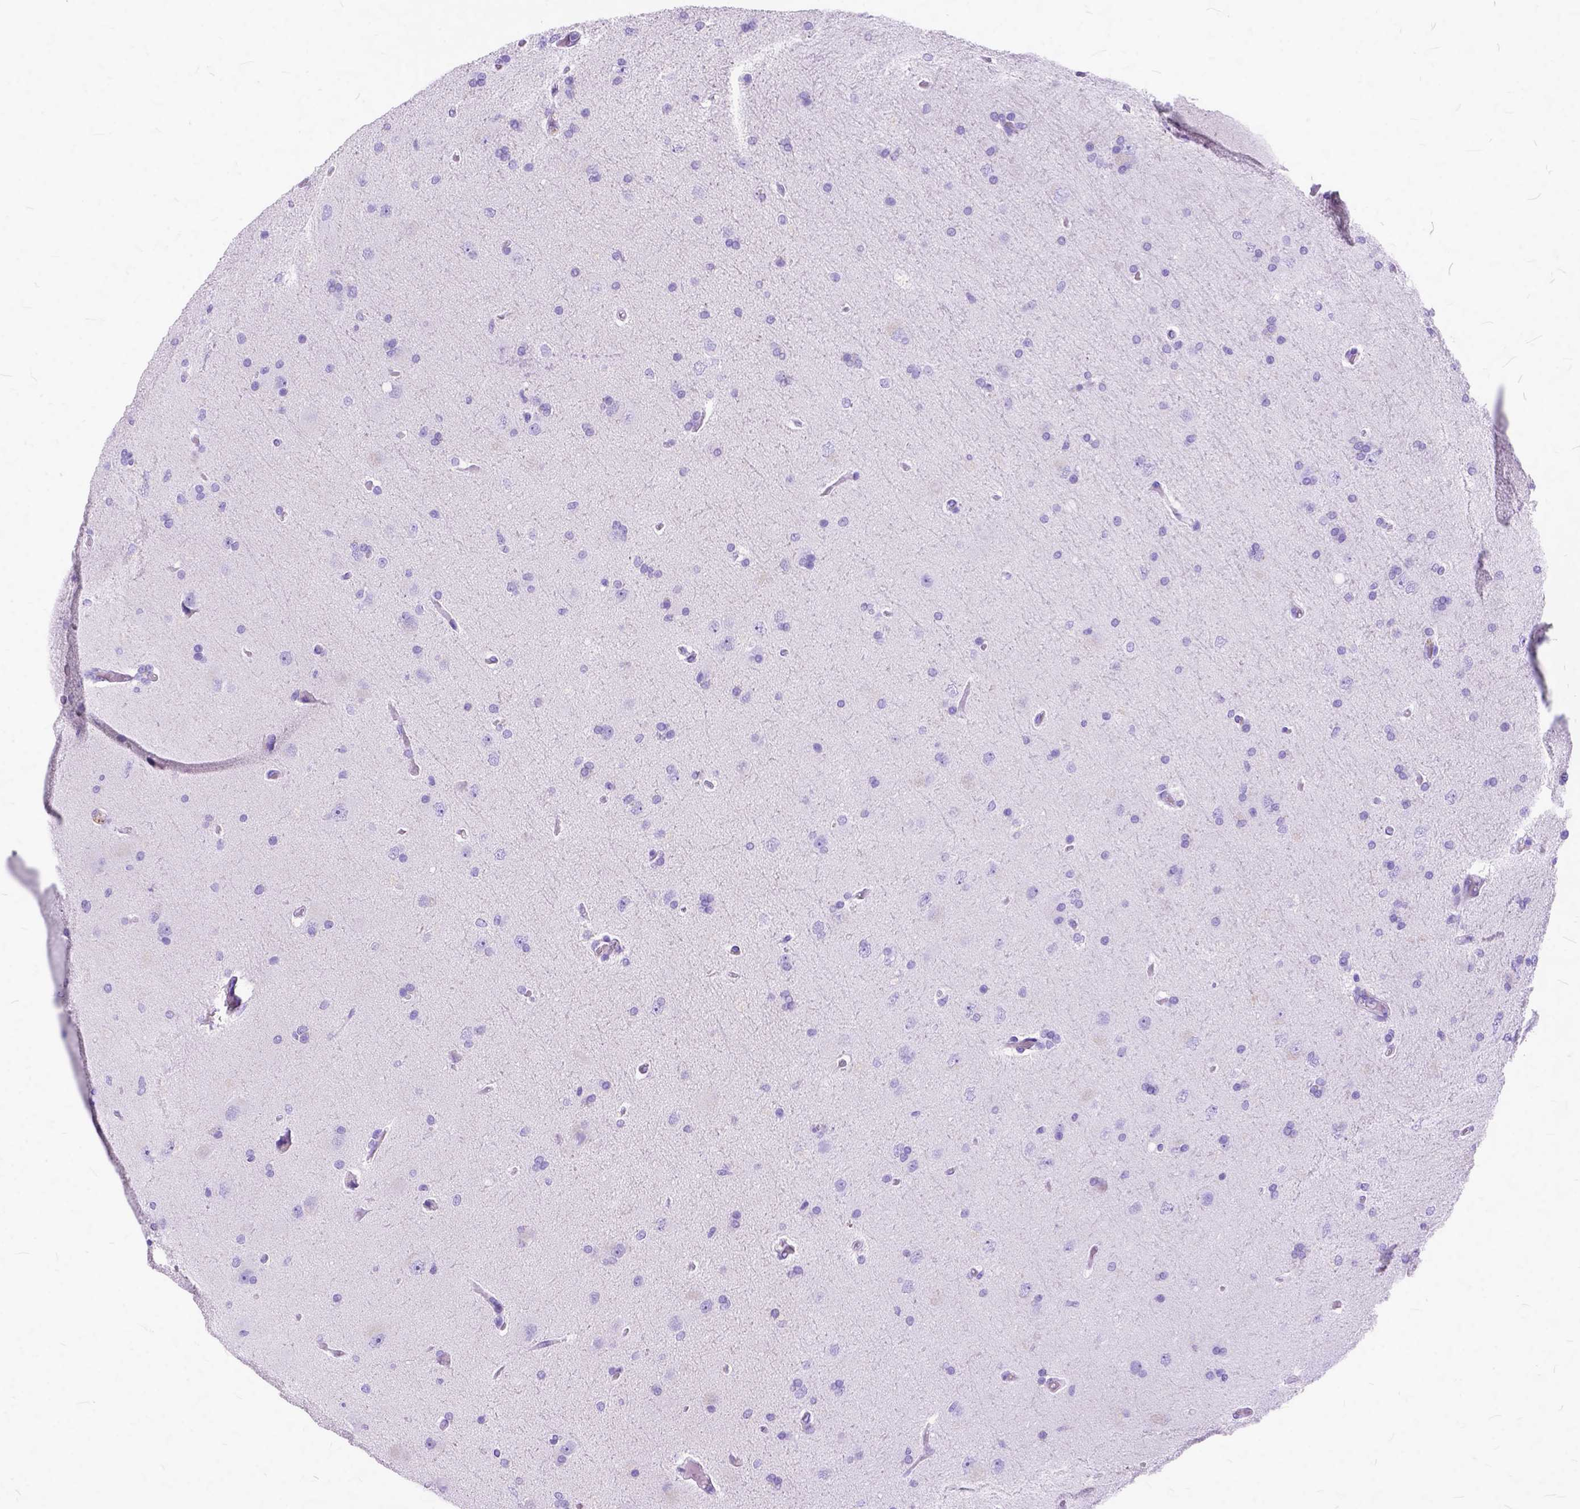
{"staining": {"intensity": "negative", "quantity": "none", "location": "none"}, "tissue": "glioma", "cell_type": "Tumor cells", "image_type": "cancer", "snomed": [{"axis": "morphology", "description": "Glioma, malignant, High grade"}, {"axis": "topography", "description": "Cerebral cortex"}], "caption": "Tumor cells show no significant expression in malignant glioma (high-grade).", "gene": "C1QTNF3", "patient": {"sex": "male", "age": 70}}